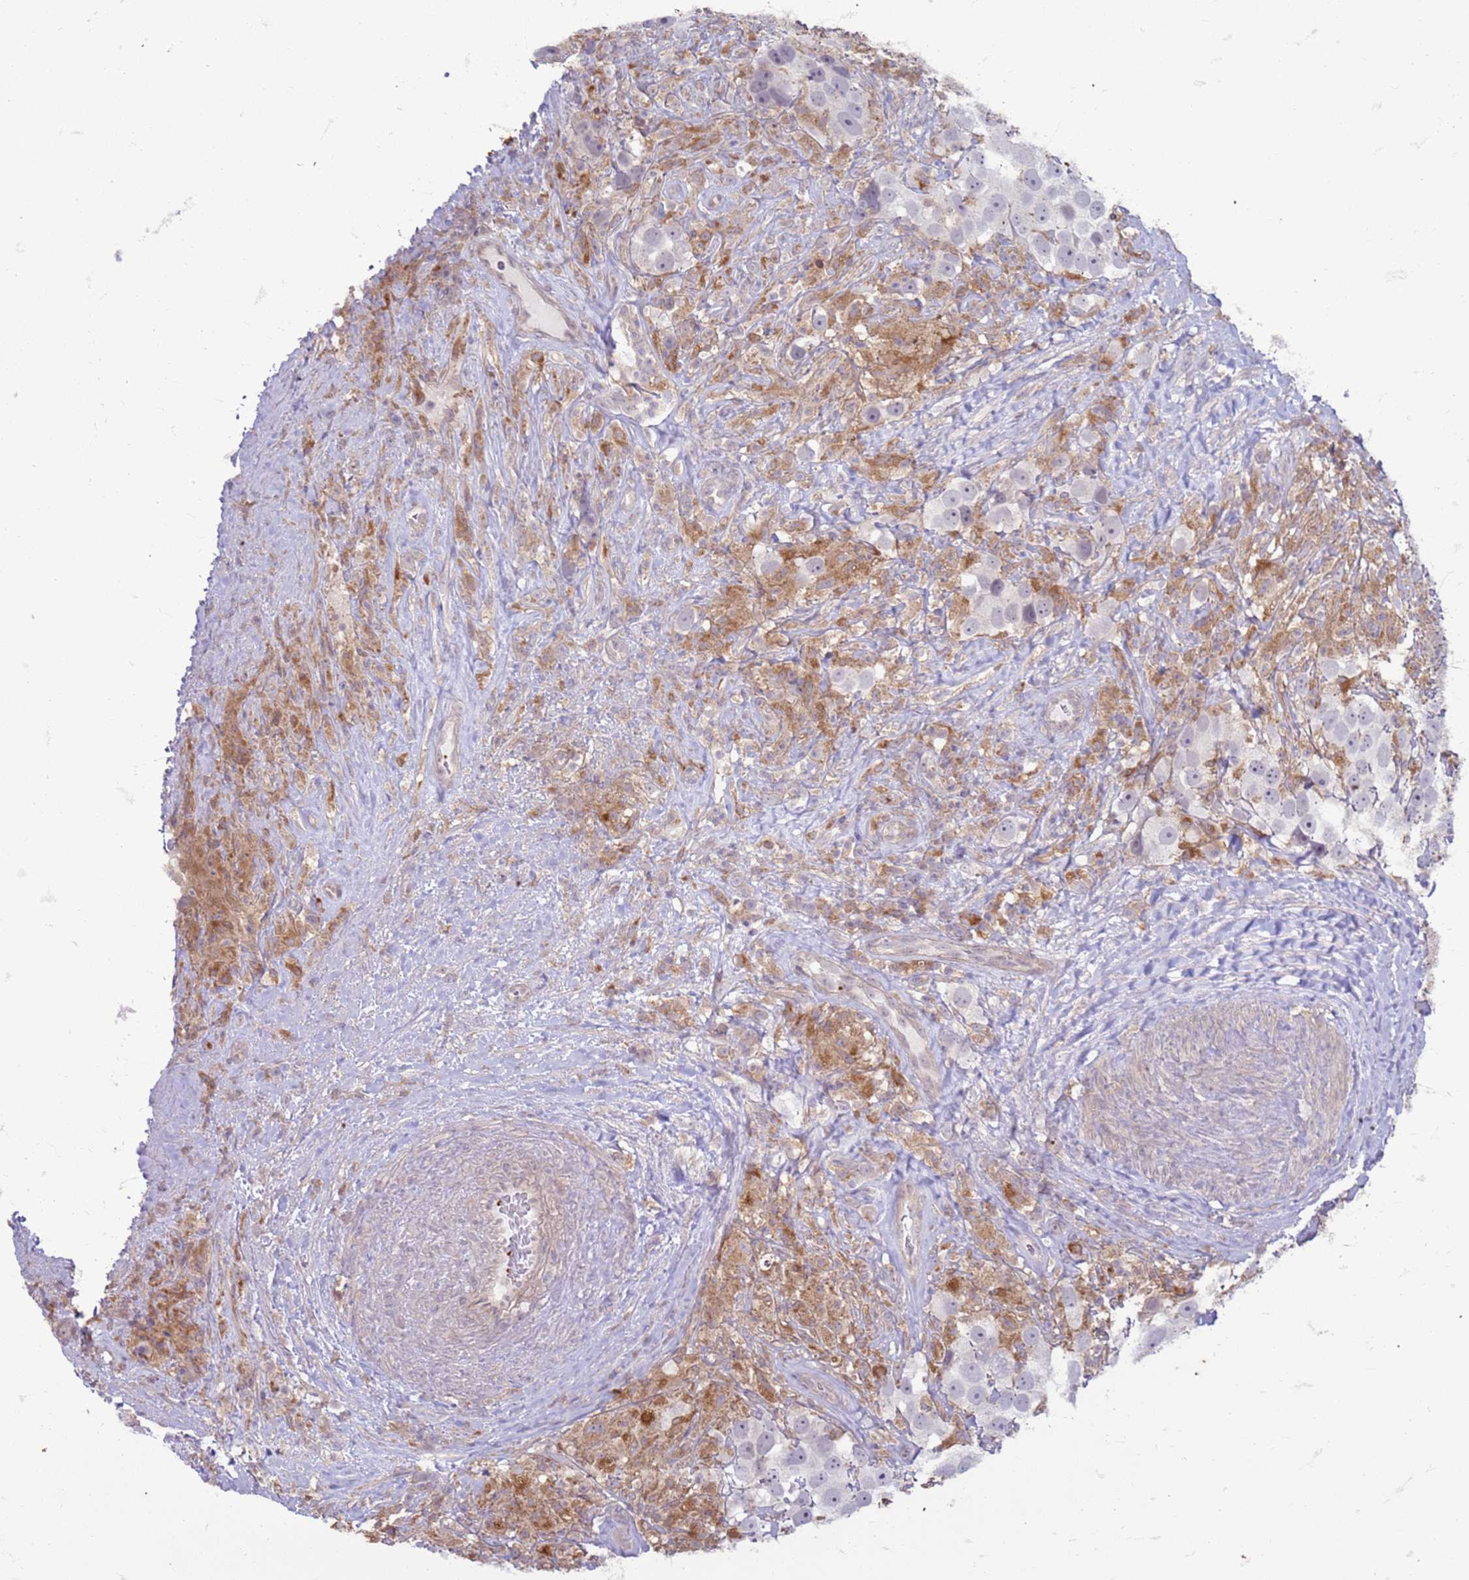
{"staining": {"intensity": "negative", "quantity": "none", "location": "none"}, "tissue": "testis cancer", "cell_type": "Tumor cells", "image_type": "cancer", "snomed": [{"axis": "morphology", "description": "Seminoma, NOS"}, {"axis": "topography", "description": "Testis"}], "caption": "High power microscopy histopathology image of an immunohistochemistry (IHC) micrograph of seminoma (testis), revealing no significant positivity in tumor cells.", "gene": "SLC15A3", "patient": {"sex": "male", "age": 49}}